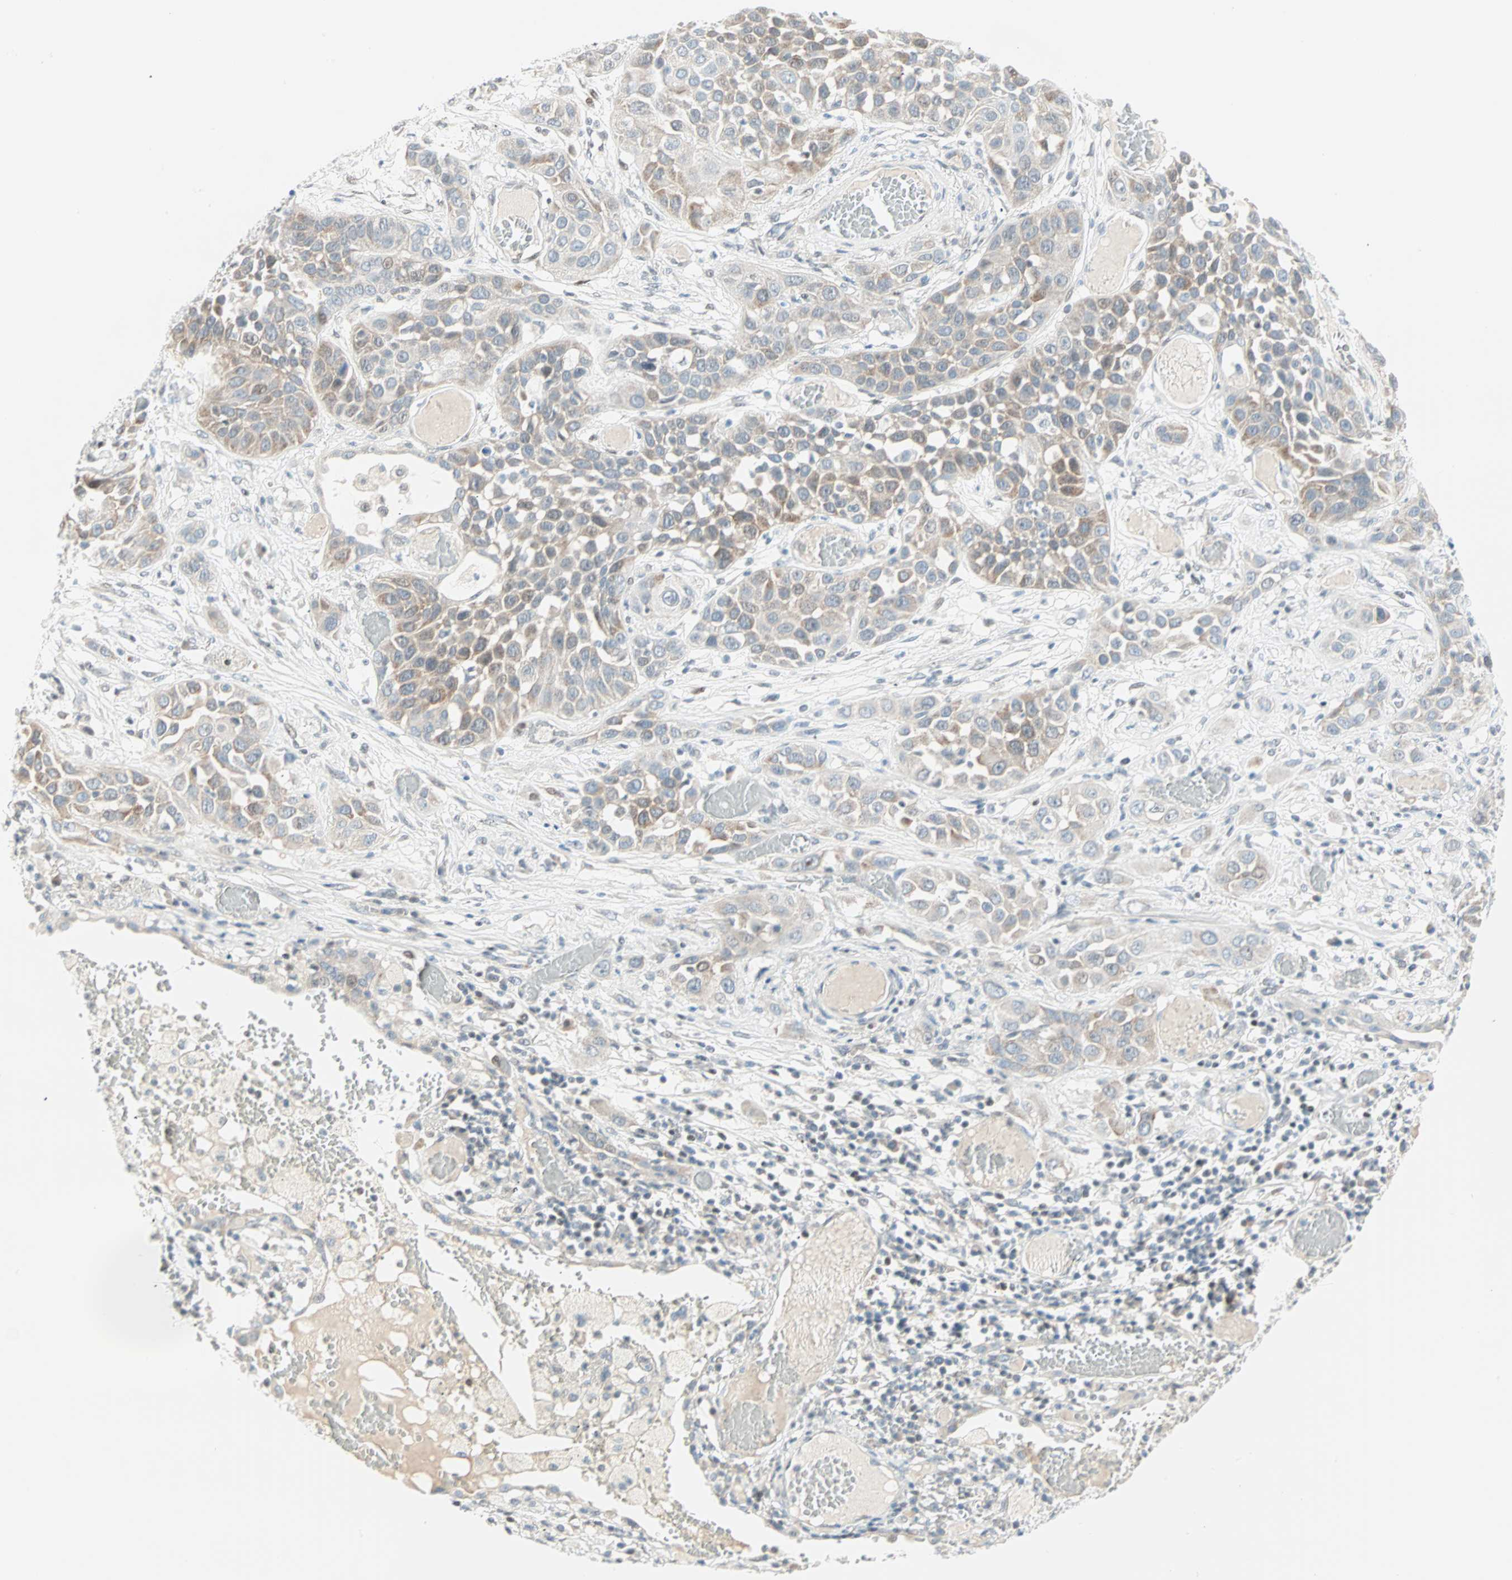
{"staining": {"intensity": "weak", "quantity": "<25%", "location": "cytoplasmic/membranous"}, "tissue": "lung cancer", "cell_type": "Tumor cells", "image_type": "cancer", "snomed": [{"axis": "morphology", "description": "Squamous cell carcinoma, NOS"}, {"axis": "topography", "description": "Lung"}], "caption": "Immunohistochemistry image of squamous cell carcinoma (lung) stained for a protein (brown), which shows no staining in tumor cells.", "gene": "PKNOX1", "patient": {"sex": "male", "age": 71}}